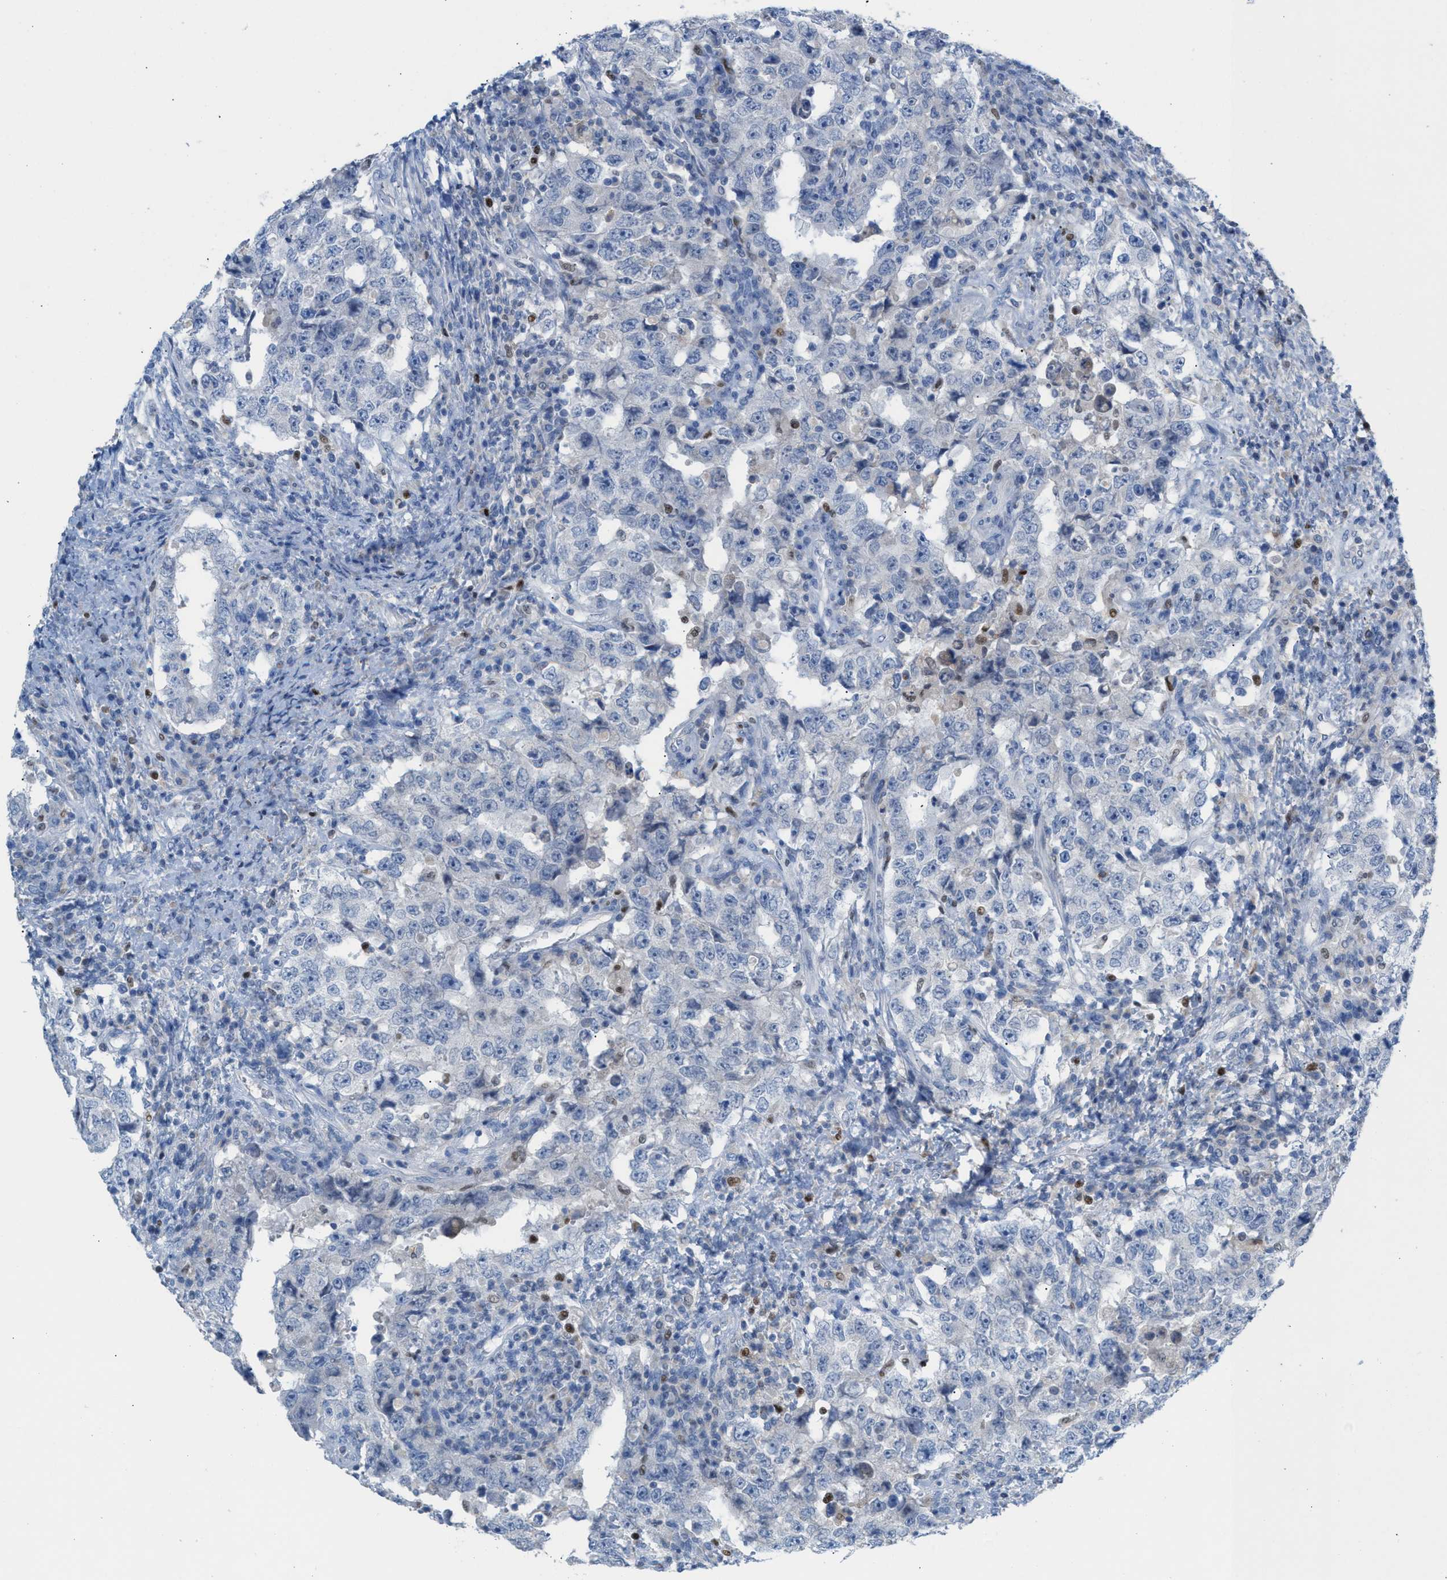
{"staining": {"intensity": "negative", "quantity": "none", "location": "none"}, "tissue": "testis cancer", "cell_type": "Tumor cells", "image_type": "cancer", "snomed": [{"axis": "morphology", "description": "Carcinoma, Embryonal, NOS"}, {"axis": "topography", "description": "Testis"}], "caption": "The image shows no significant staining in tumor cells of testis cancer.", "gene": "PPM1D", "patient": {"sex": "male", "age": 26}}